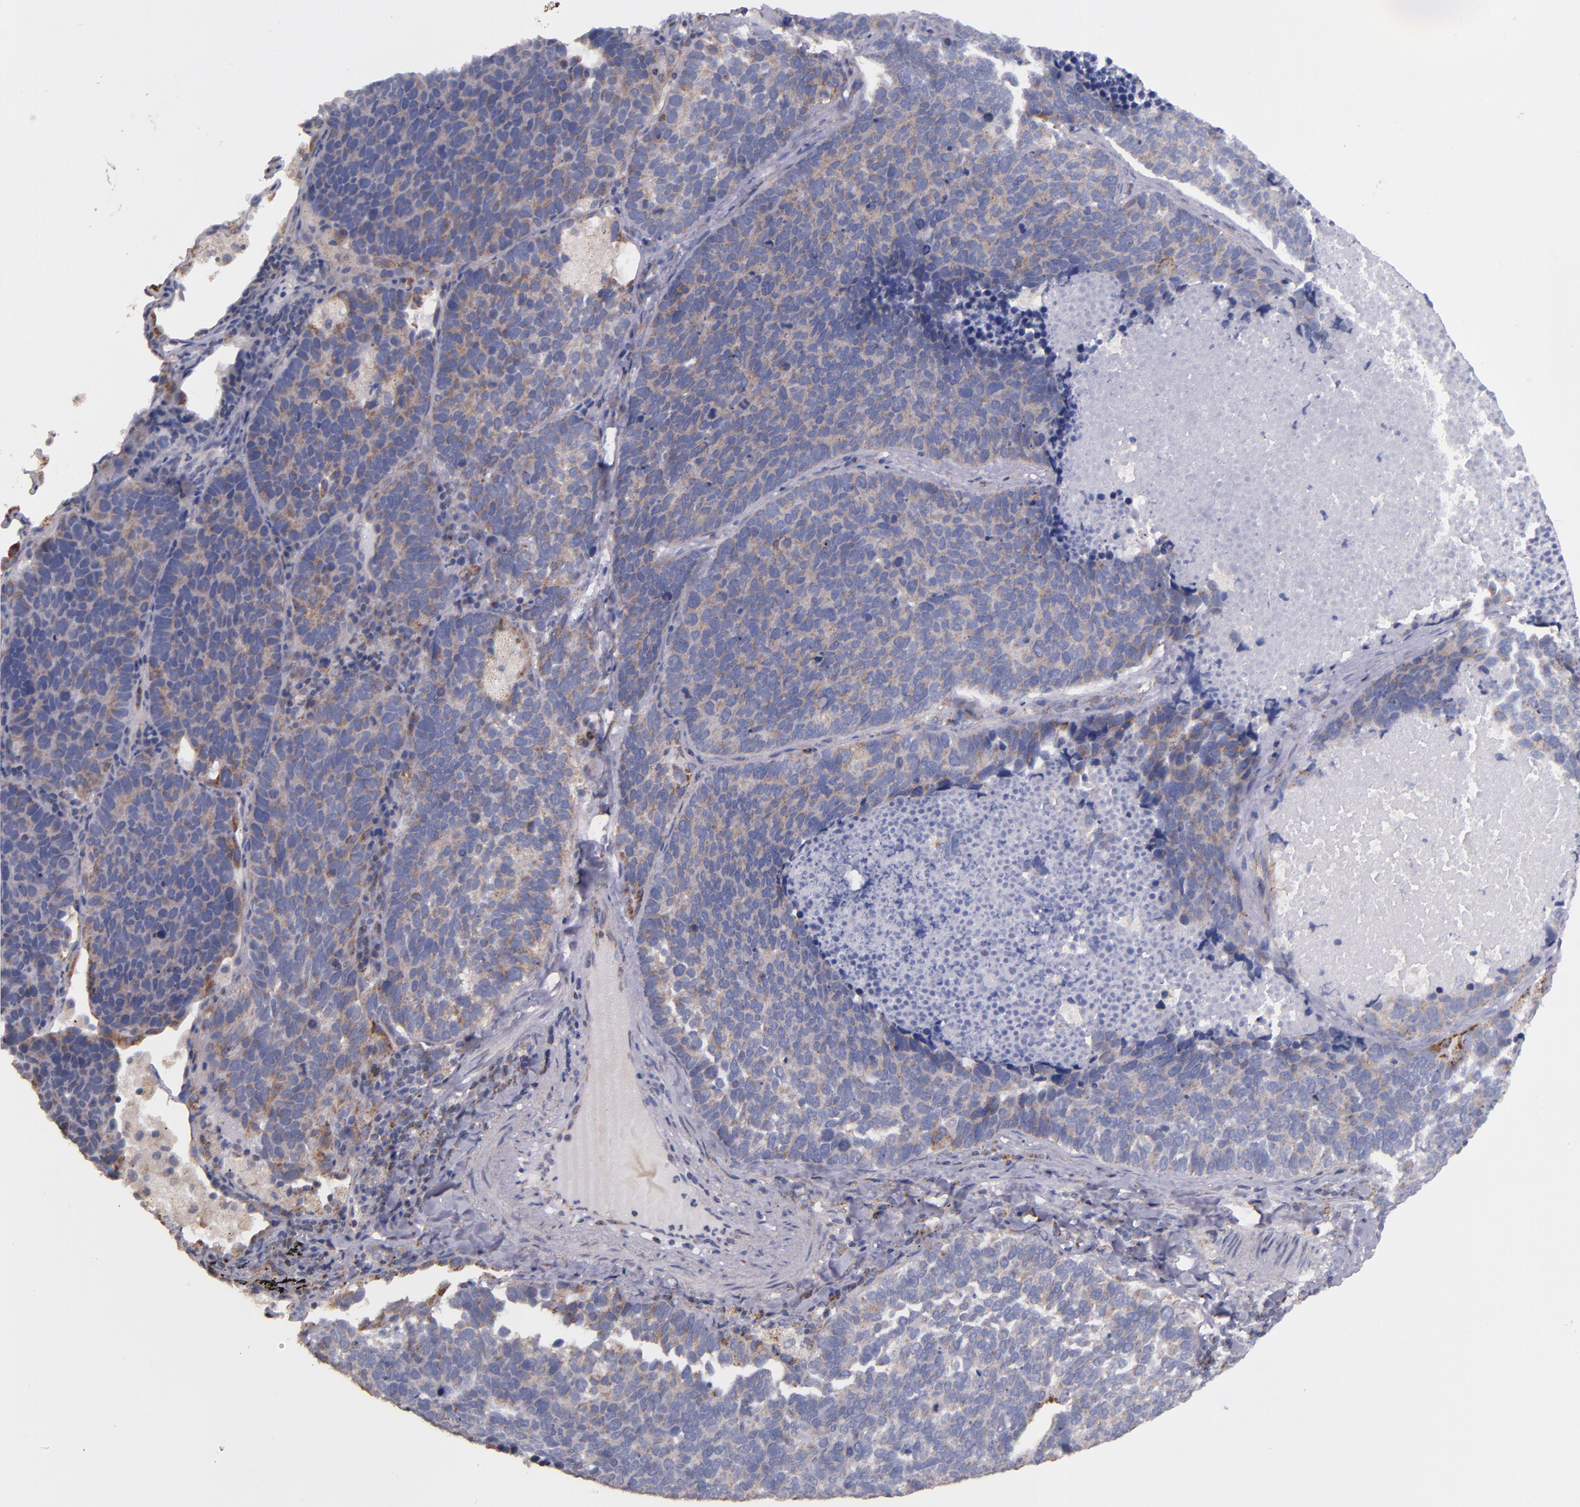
{"staining": {"intensity": "weak", "quantity": ">75%", "location": "cytoplasmic/membranous"}, "tissue": "lung cancer", "cell_type": "Tumor cells", "image_type": "cancer", "snomed": [{"axis": "morphology", "description": "Neoplasm, malignant, NOS"}, {"axis": "topography", "description": "Lung"}], "caption": "Immunohistochemistry histopathology image of lung cancer stained for a protein (brown), which exhibits low levels of weak cytoplasmic/membranous staining in approximately >75% of tumor cells.", "gene": "CLTA", "patient": {"sex": "female", "age": 75}}